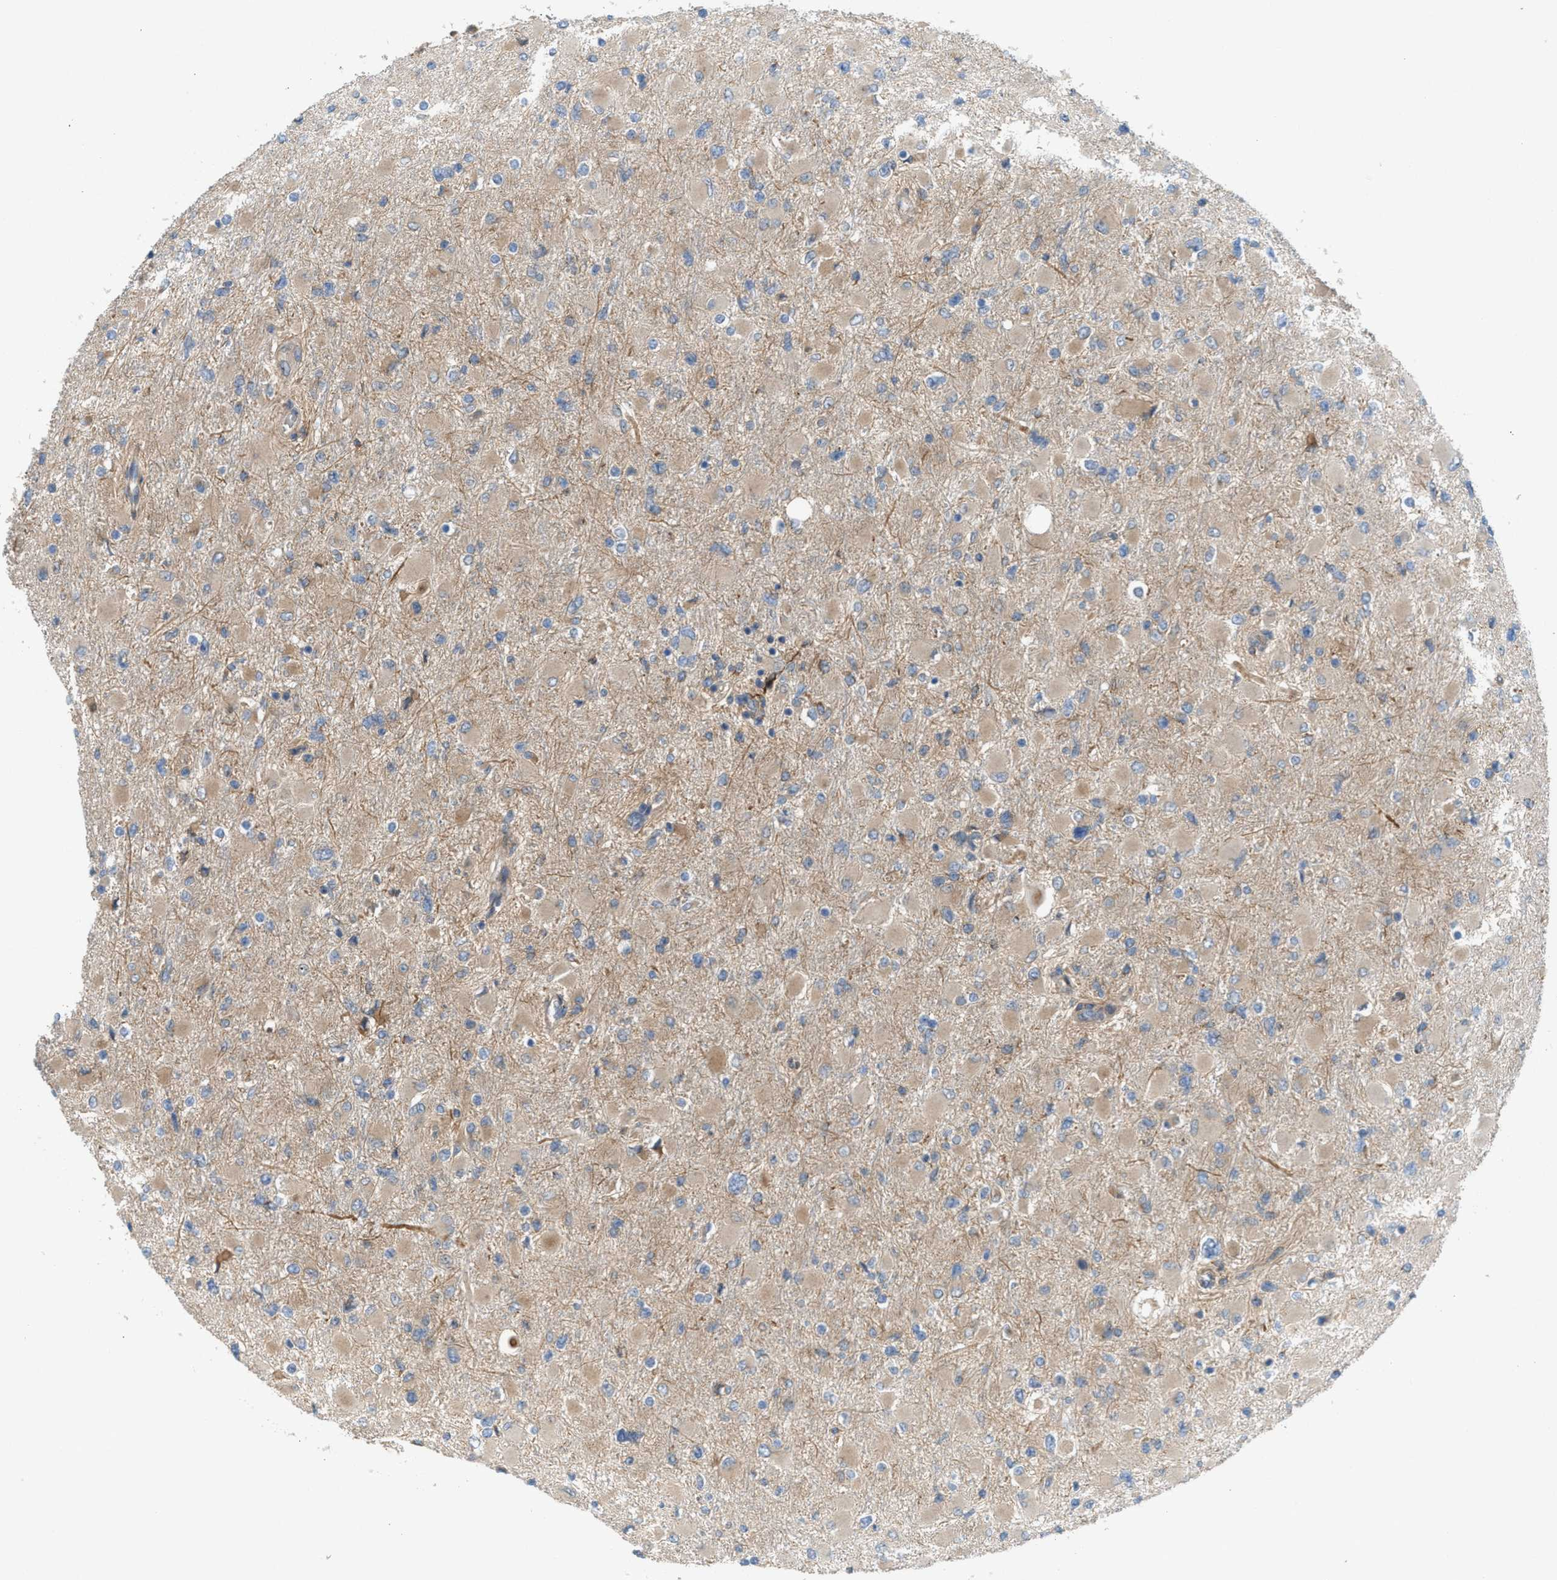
{"staining": {"intensity": "weak", "quantity": ">75%", "location": "cytoplasmic/membranous"}, "tissue": "glioma", "cell_type": "Tumor cells", "image_type": "cancer", "snomed": [{"axis": "morphology", "description": "Glioma, malignant, High grade"}, {"axis": "topography", "description": "Cerebral cortex"}], "caption": "Glioma stained with immunohistochemistry (IHC) exhibits weak cytoplasmic/membranous staining in about >75% of tumor cells.", "gene": "CYB5D1", "patient": {"sex": "female", "age": 36}}